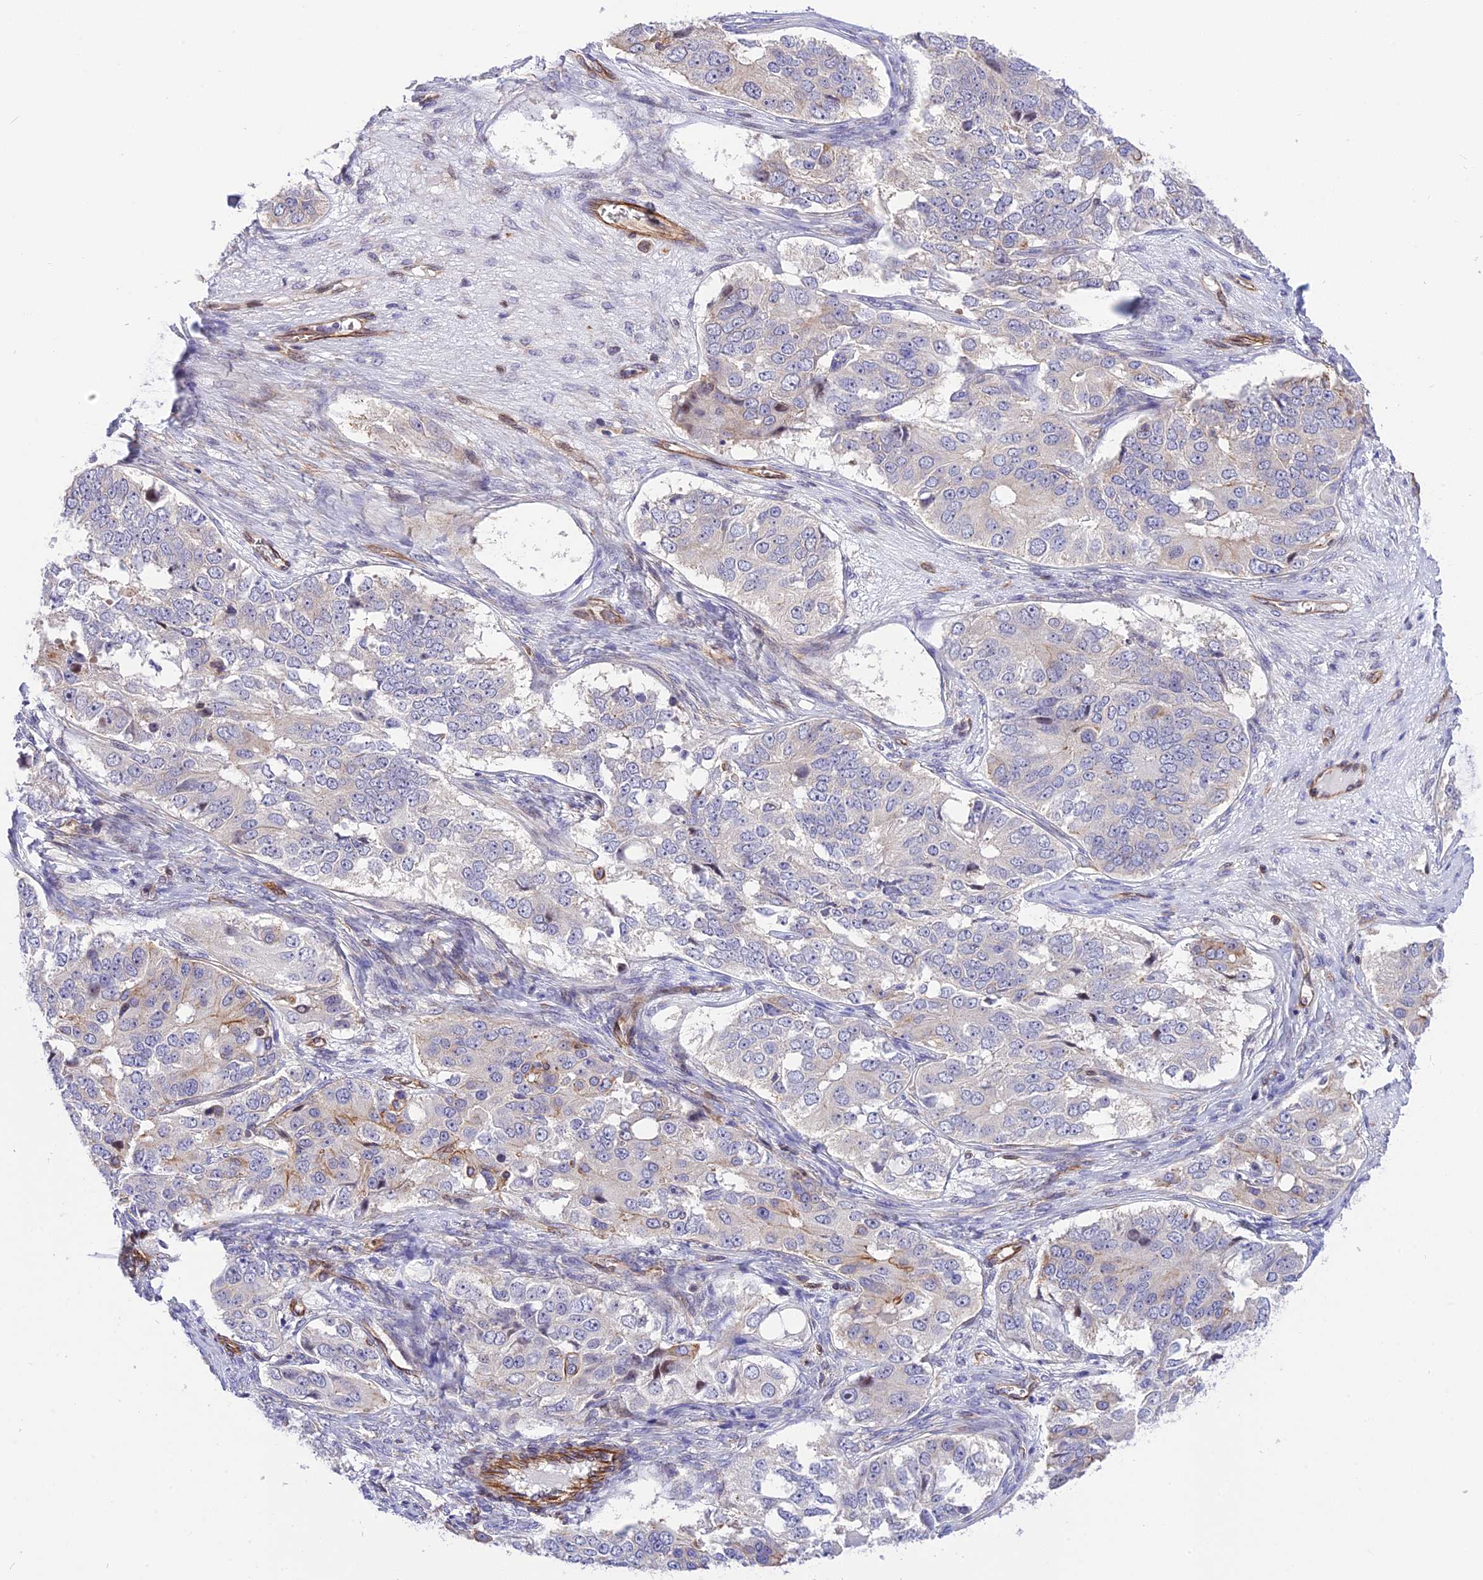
{"staining": {"intensity": "negative", "quantity": "none", "location": "none"}, "tissue": "ovarian cancer", "cell_type": "Tumor cells", "image_type": "cancer", "snomed": [{"axis": "morphology", "description": "Carcinoma, endometroid"}, {"axis": "topography", "description": "Ovary"}], "caption": "High power microscopy micrograph of an IHC photomicrograph of endometroid carcinoma (ovarian), revealing no significant positivity in tumor cells.", "gene": "R3HDM4", "patient": {"sex": "female", "age": 51}}